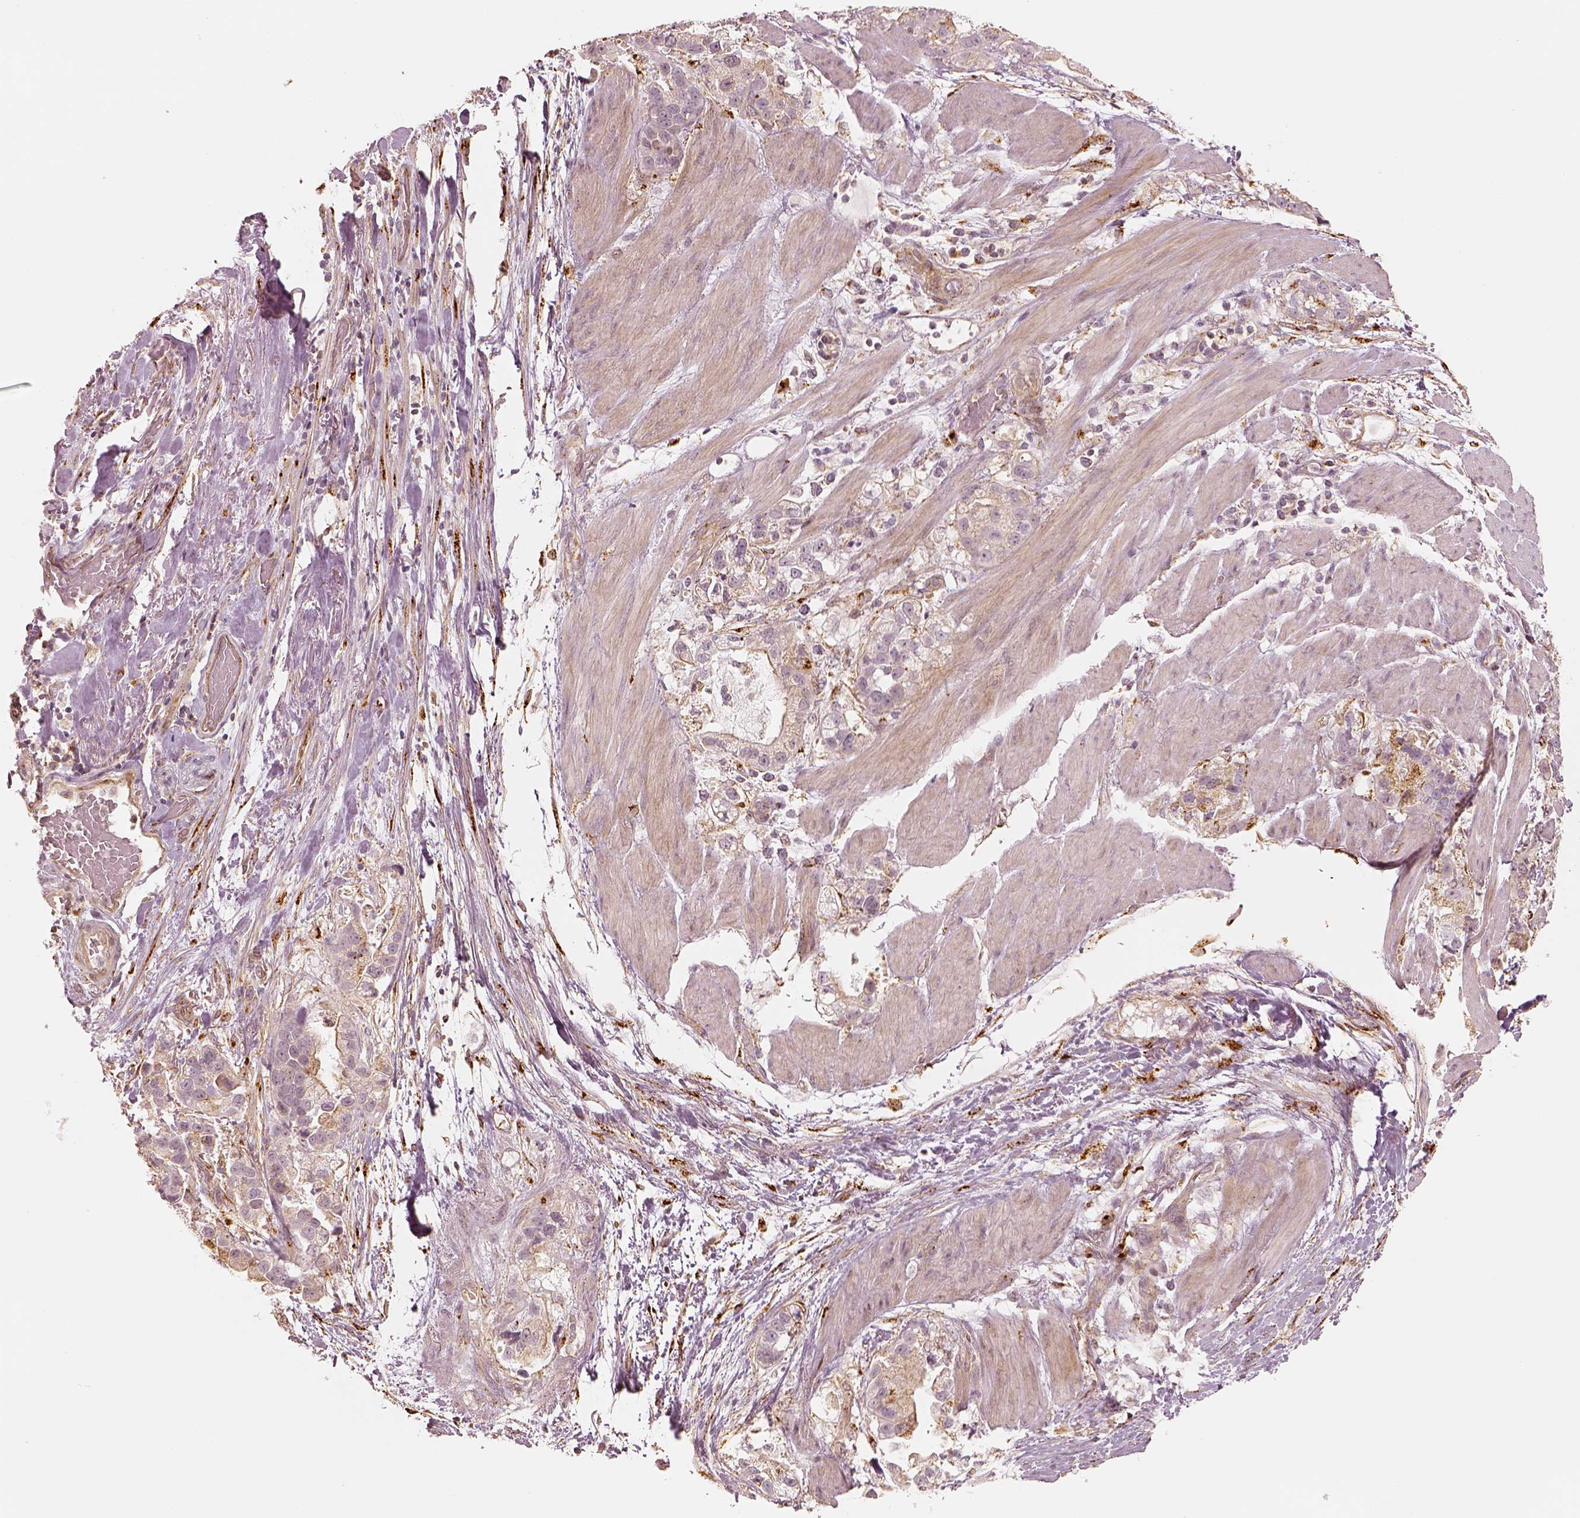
{"staining": {"intensity": "moderate", "quantity": "<25%", "location": "cytoplasmic/membranous"}, "tissue": "stomach cancer", "cell_type": "Tumor cells", "image_type": "cancer", "snomed": [{"axis": "morphology", "description": "Adenocarcinoma, NOS"}, {"axis": "topography", "description": "Stomach"}], "caption": "A brown stain shows moderate cytoplasmic/membranous positivity of a protein in human adenocarcinoma (stomach) tumor cells.", "gene": "GORASP2", "patient": {"sex": "male", "age": 59}}